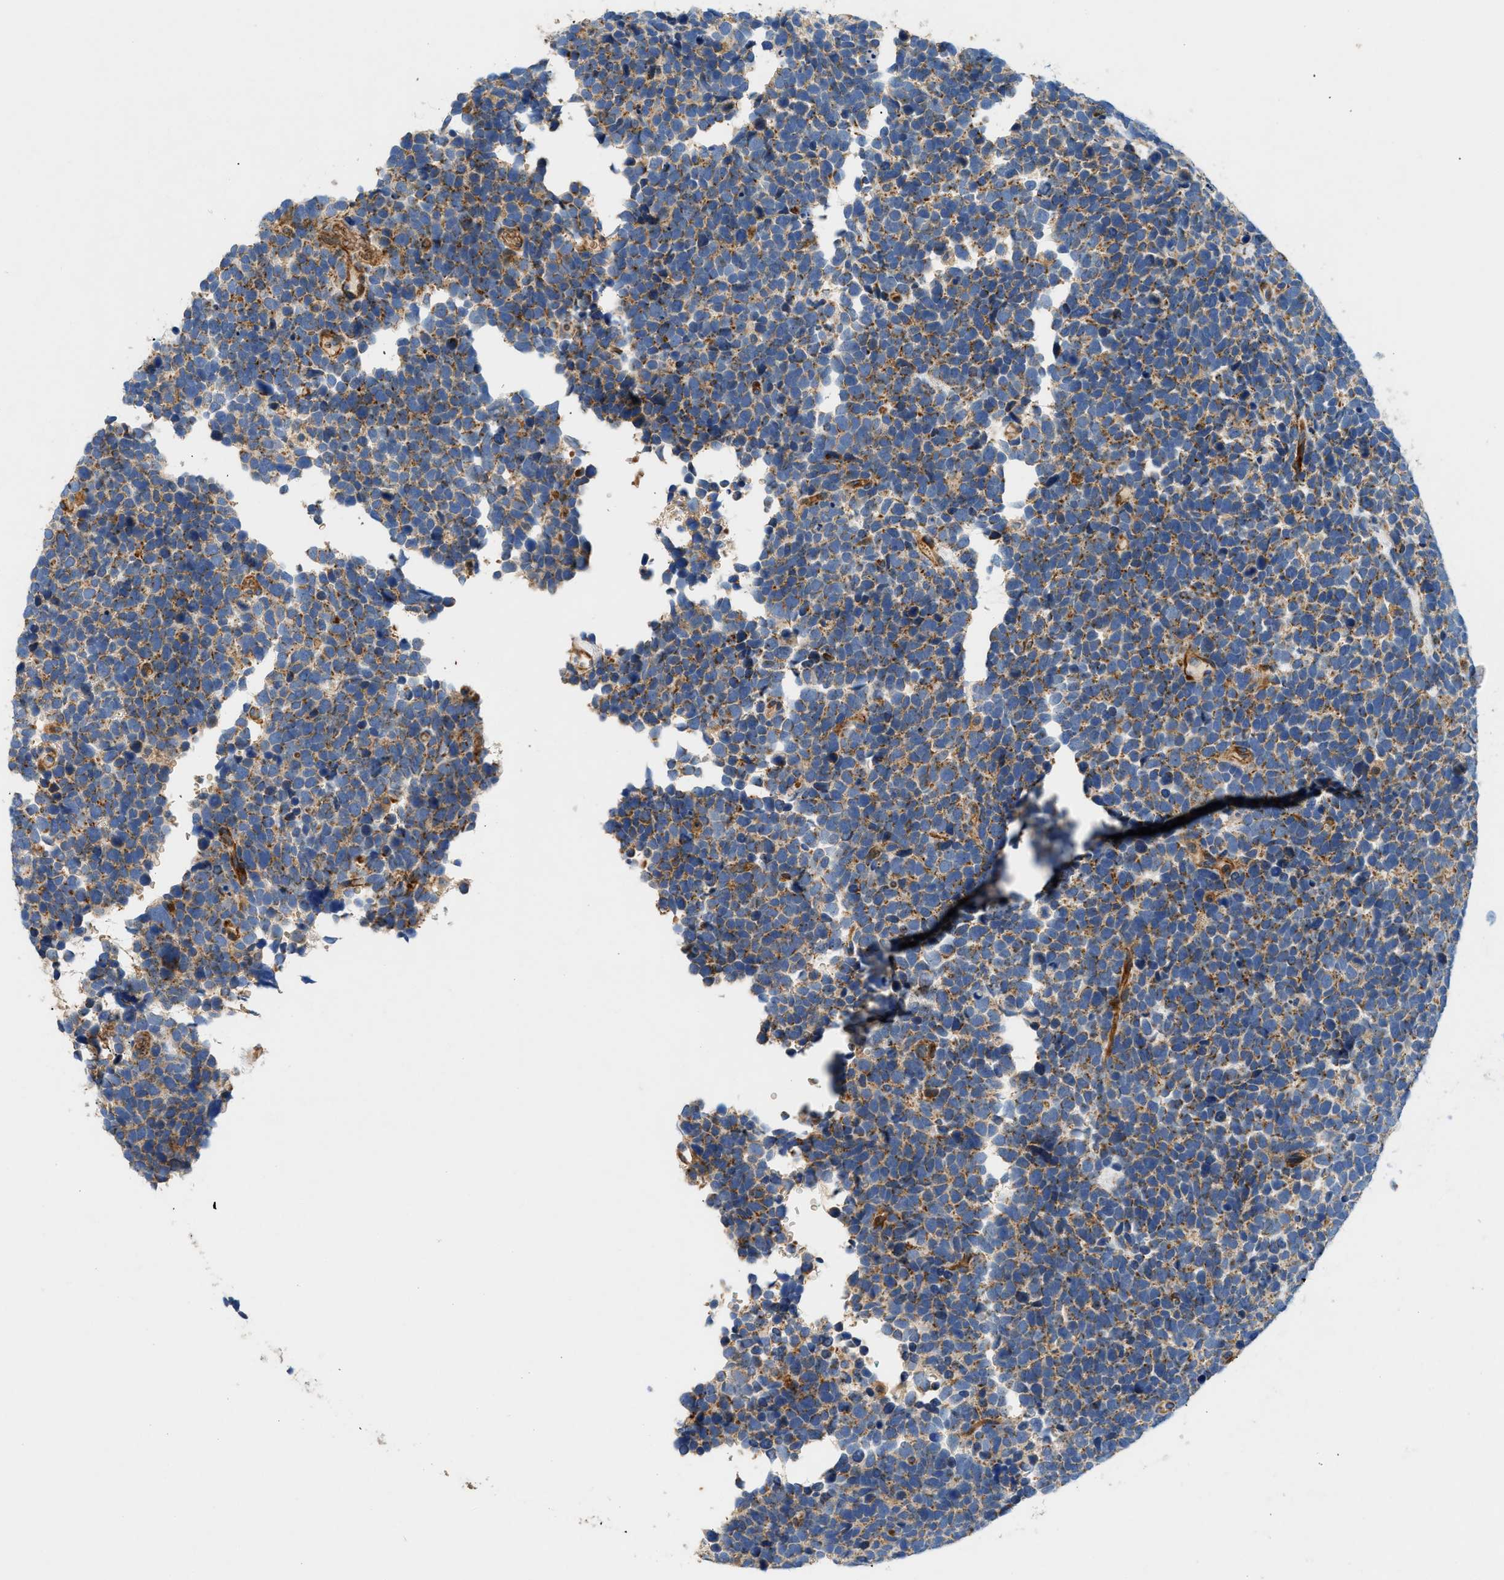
{"staining": {"intensity": "moderate", "quantity": "25%-75%", "location": "cytoplasmic/membranous"}, "tissue": "urothelial cancer", "cell_type": "Tumor cells", "image_type": "cancer", "snomed": [{"axis": "morphology", "description": "Urothelial carcinoma, High grade"}, {"axis": "topography", "description": "Urinary bladder"}], "caption": "Tumor cells show medium levels of moderate cytoplasmic/membranous positivity in approximately 25%-75% of cells in human urothelial carcinoma (high-grade).", "gene": "DHODH", "patient": {"sex": "female", "age": 82}}